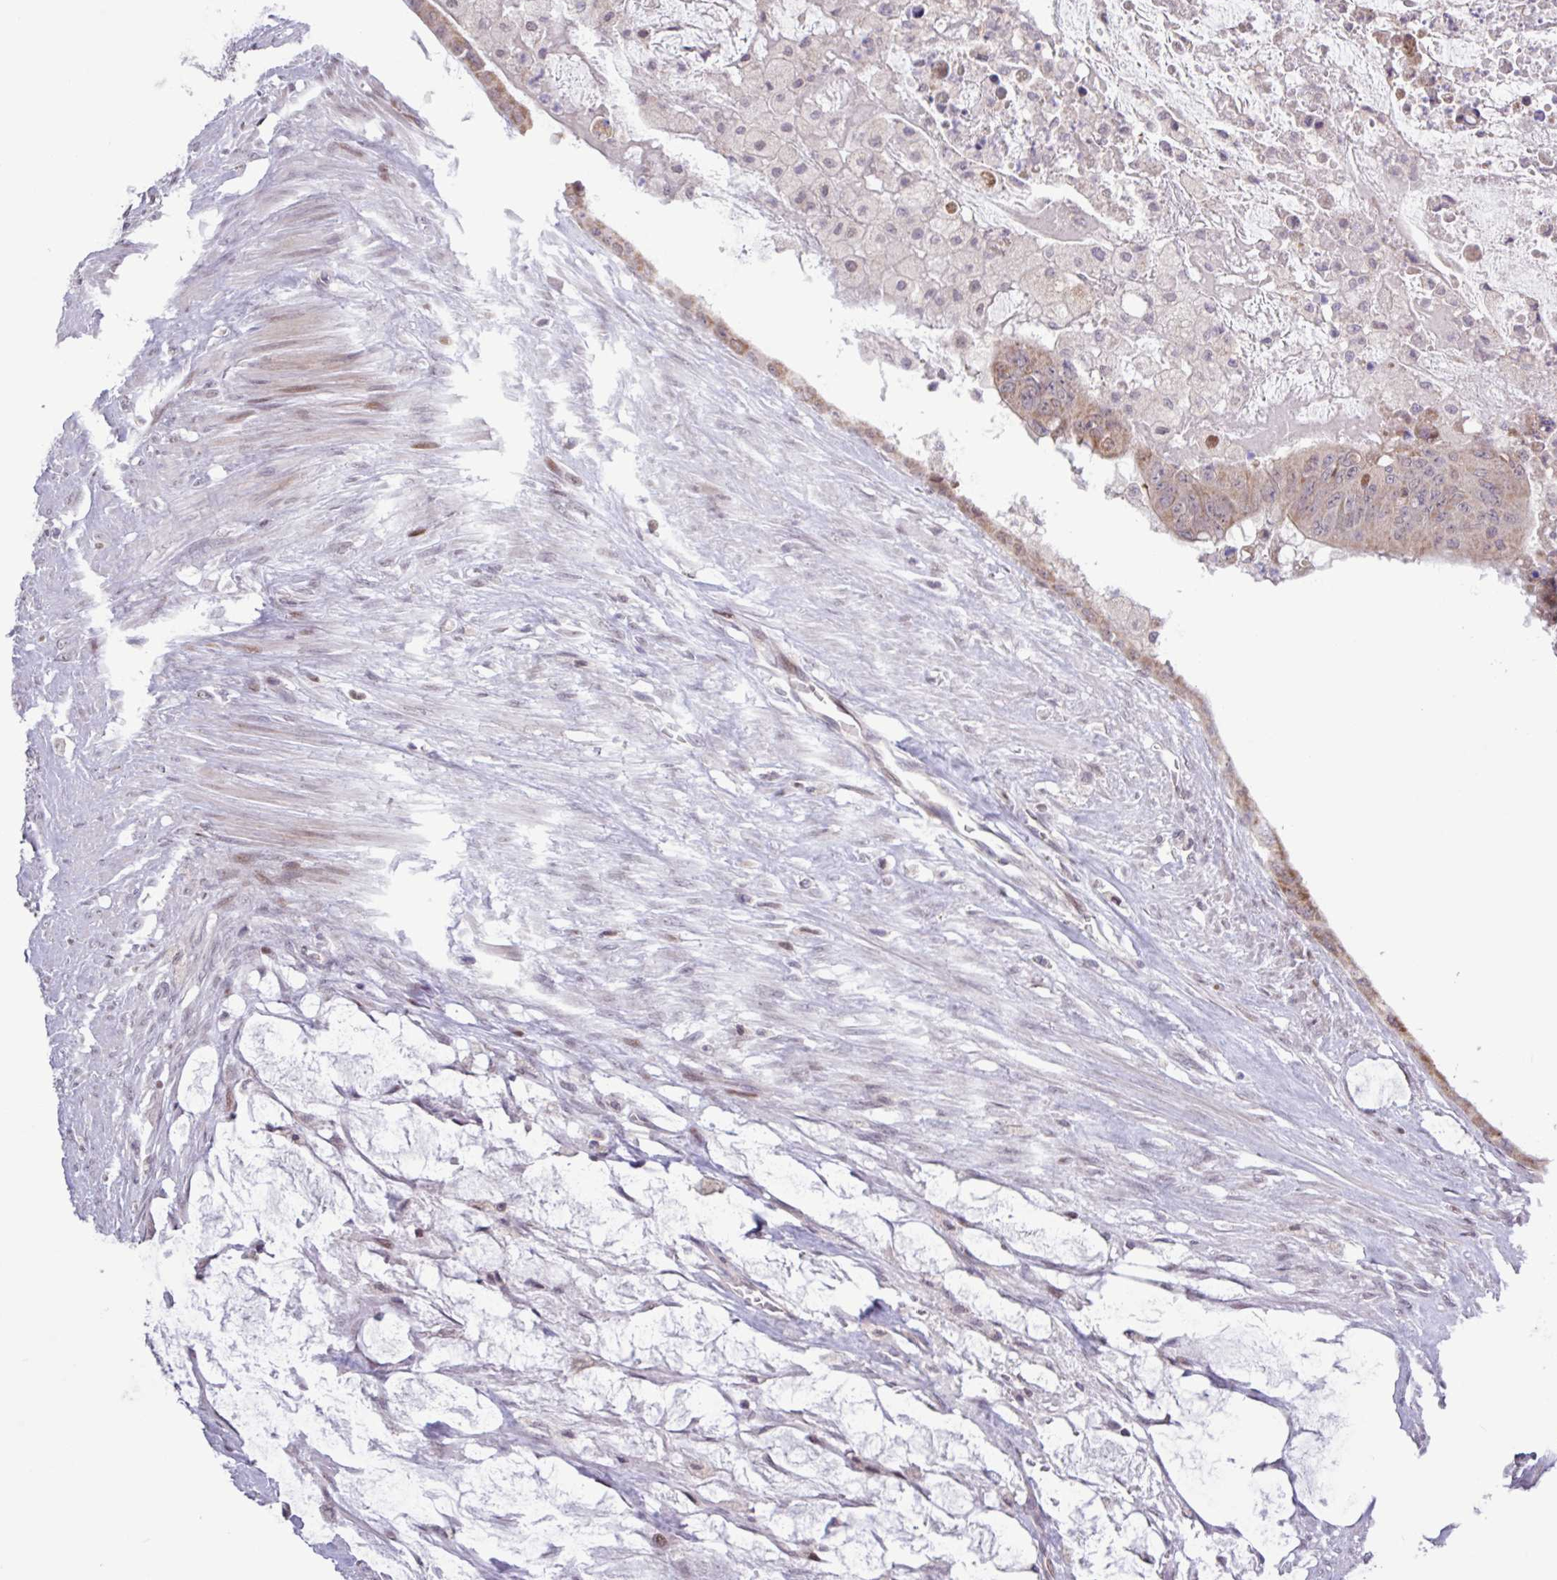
{"staining": {"intensity": "weak", "quantity": "25%-75%", "location": "cytoplasmic/membranous"}, "tissue": "colorectal cancer", "cell_type": "Tumor cells", "image_type": "cancer", "snomed": [{"axis": "morphology", "description": "Adenocarcinoma, NOS"}, {"axis": "topography", "description": "Rectum"}], "caption": "This is a micrograph of IHC staining of colorectal cancer (adenocarcinoma), which shows weak positivity in the cytoplasmic/membranous of tumor cells.", "gene": "RTL3", "patient": {"sex": "male", "age": 78}}